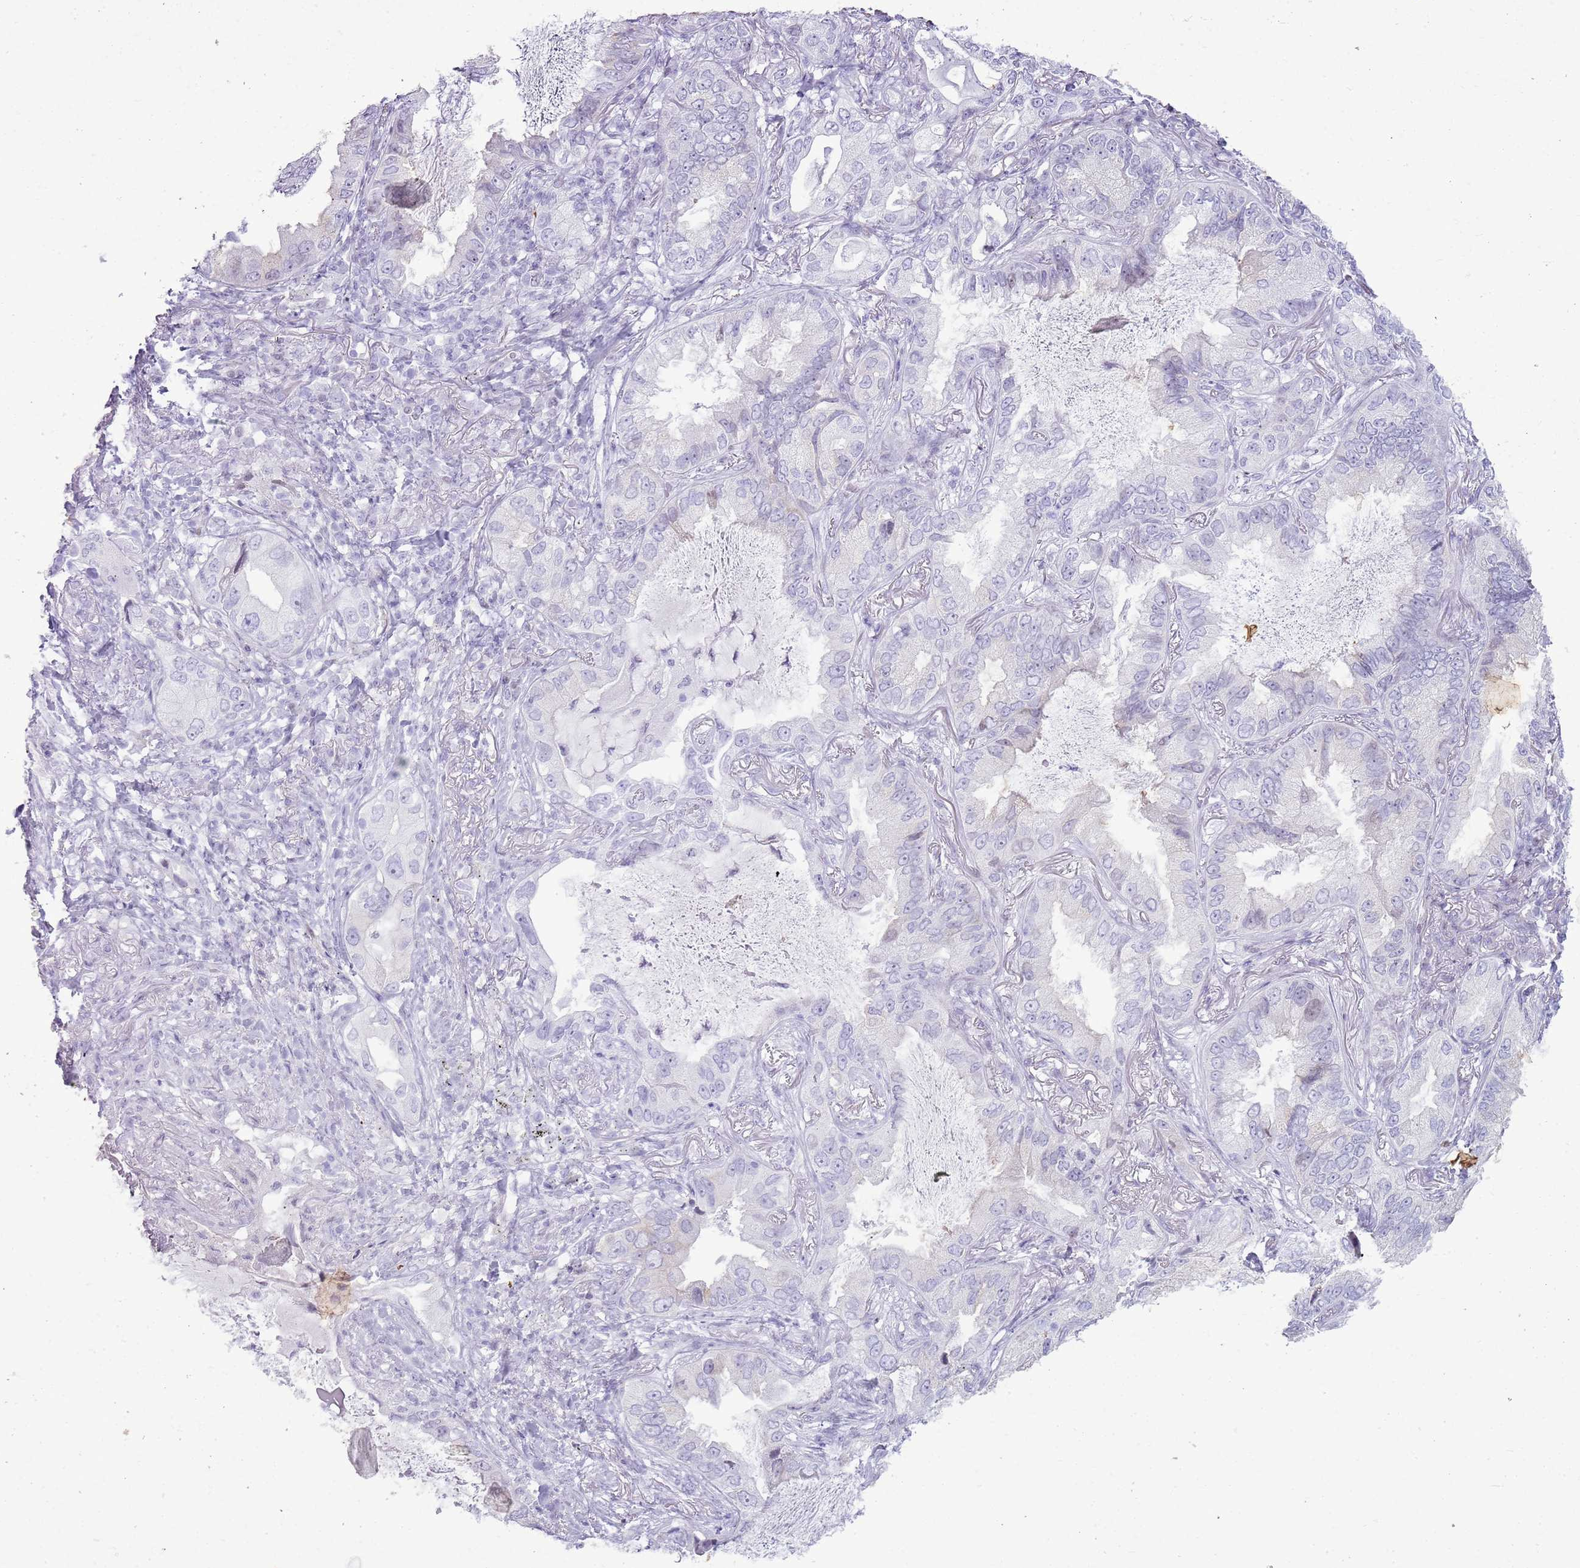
{"staining": {"intensity": "negative", "quantity": "none", "location": "none"}, "tissue": "lung cancer", "cell_type": "Tumor cells", "image_type": "cancer", "snomed": [{"axis": "morphology", "description": "Adenocarcinoma, NOS"}, {"axis": "topography", "description": "Lung"}], "caption": "There is no significant positivity in tumor cells of lung cancer. Nuclei are stained in blue.", "gene": "ASIP", "patient": {"sex": "female", "age": 69}}